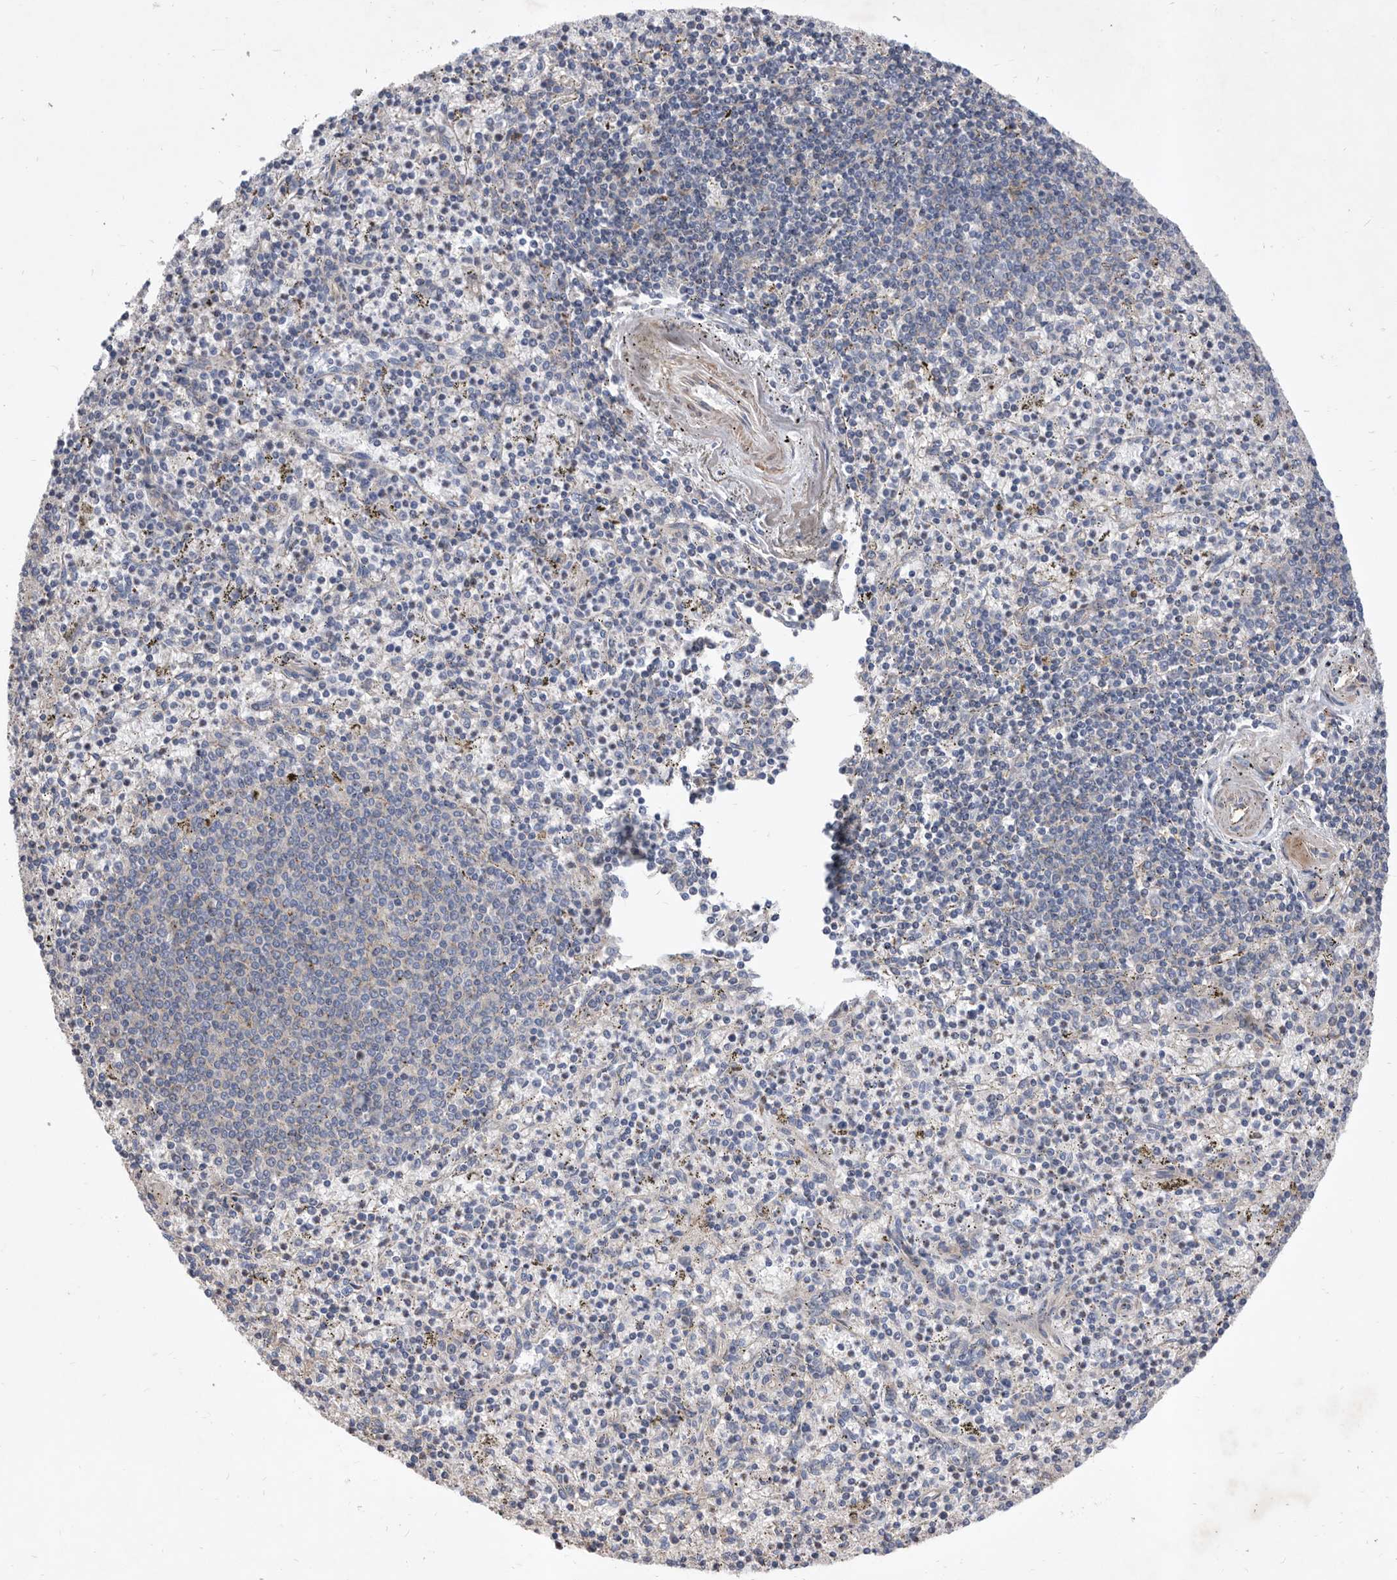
{"staining": {"intensity": "negative", "quantity": "none", "location": "none"}, "tissue": "spleen", "cell_type": "Cells in red pulp", "image_type": "normal", "snomed": [{"axis": "morphology", "description": "Normal tissue, NOS"}, {"axis": "topography", "description": "Spleen"}], "caption": "DAB immunohistochemical staining of unremarkable human spleen demonstrates no significant expression in cells in red pulp.", "gene": "ATP13A3", "patient": {"sex": "male", "age": 72}}